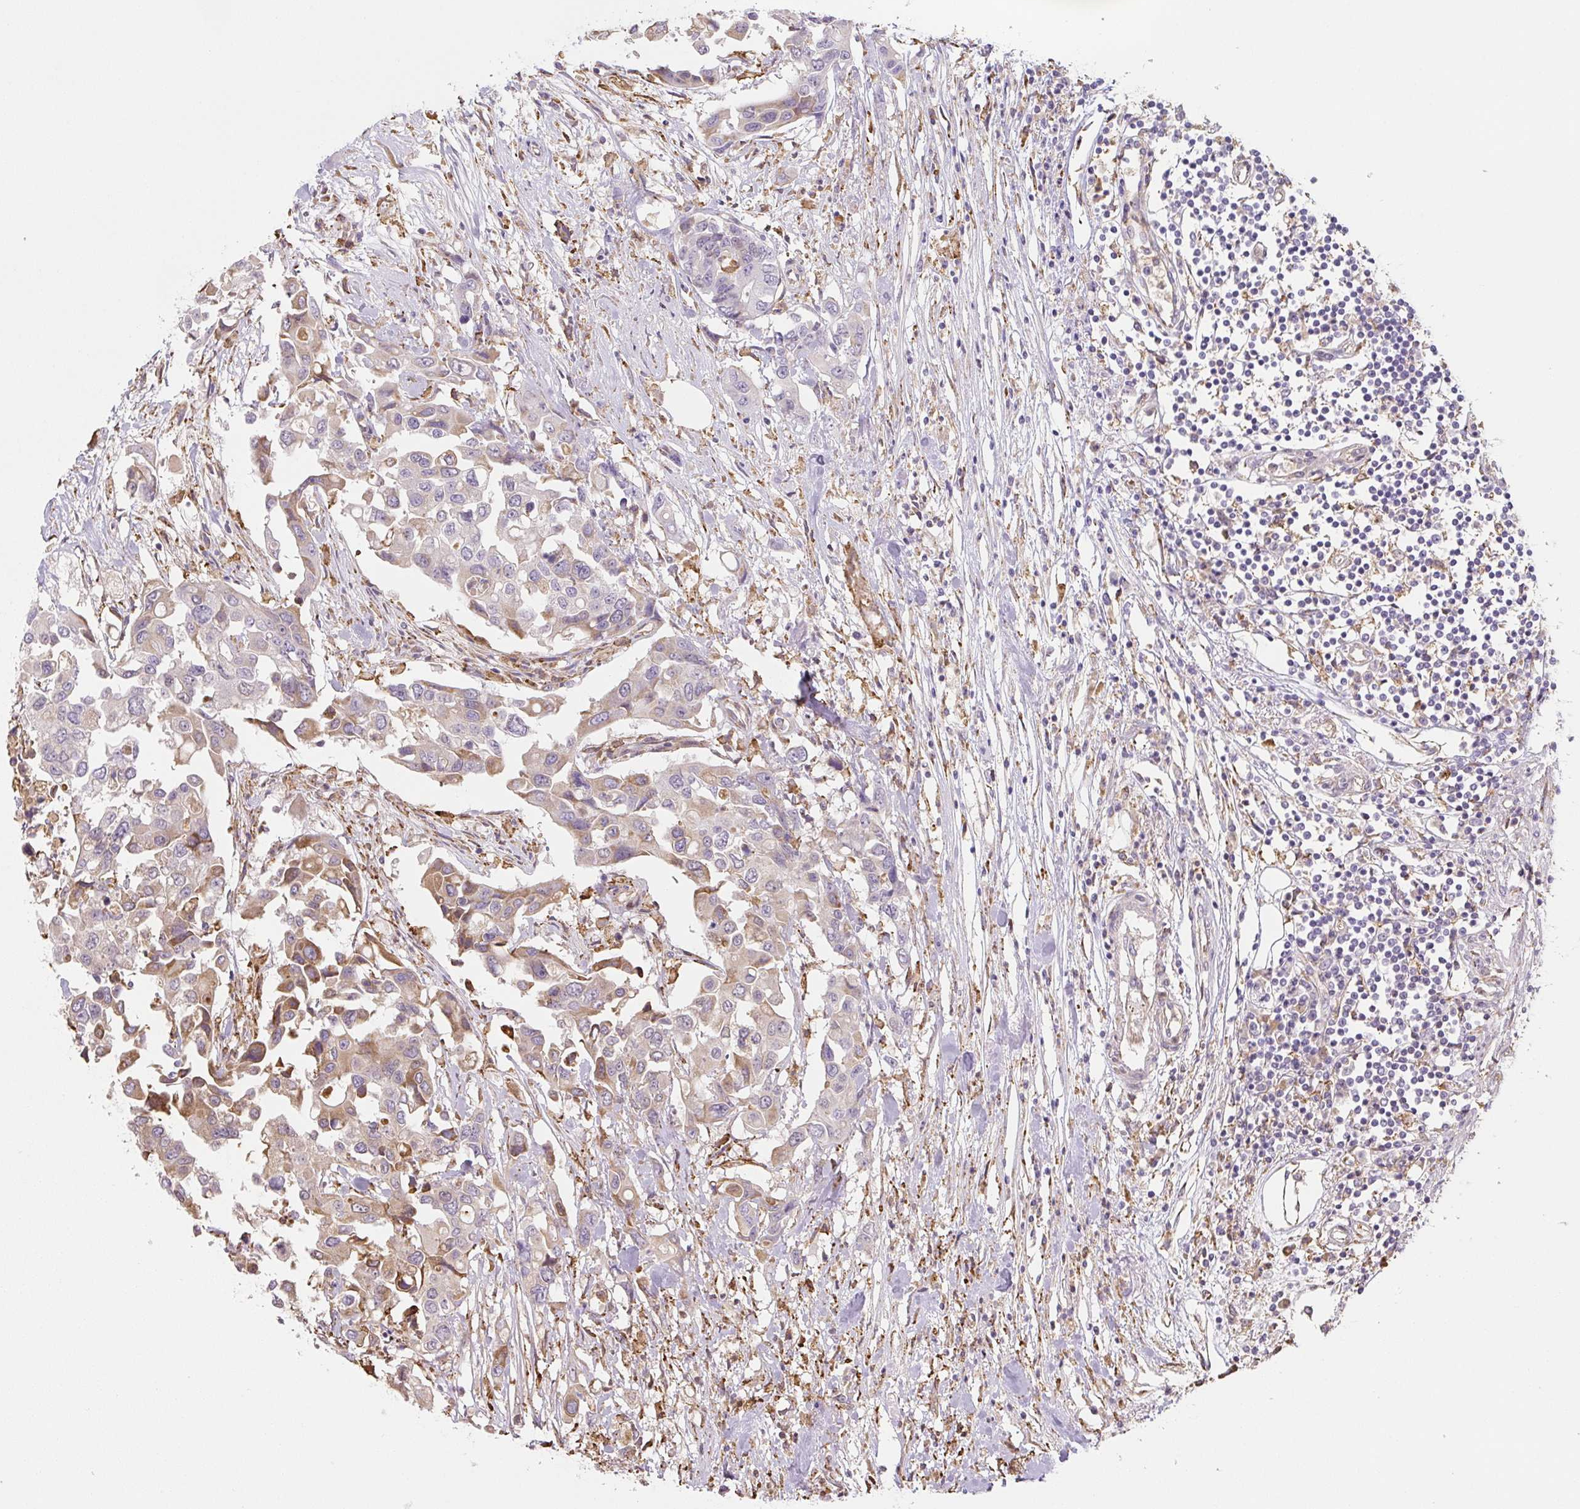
{"staining": {"intensity": "moderate", "quantity": "25%-75%", "location": "cytoplasmic/membranous"}, "tissue": "colorectal cancer", "cell_type": "Tumor cells", "image_type": "cancer", "snomed": [{"axis": "morphology", "description": "Adenocarcinoma, NOS"}, {"axis": "topography", "description": "Colon"}], "caption": "This image reveals immunohistochemistry (IHC) staining of colorectal cancer (adenocarcinoma), with medium moderate cytoplasmic/membranous positivity in approximately 25%-75% of tumor cells.", "gene": "RASA1", "patient": {"sex": "male", "age": 77}}